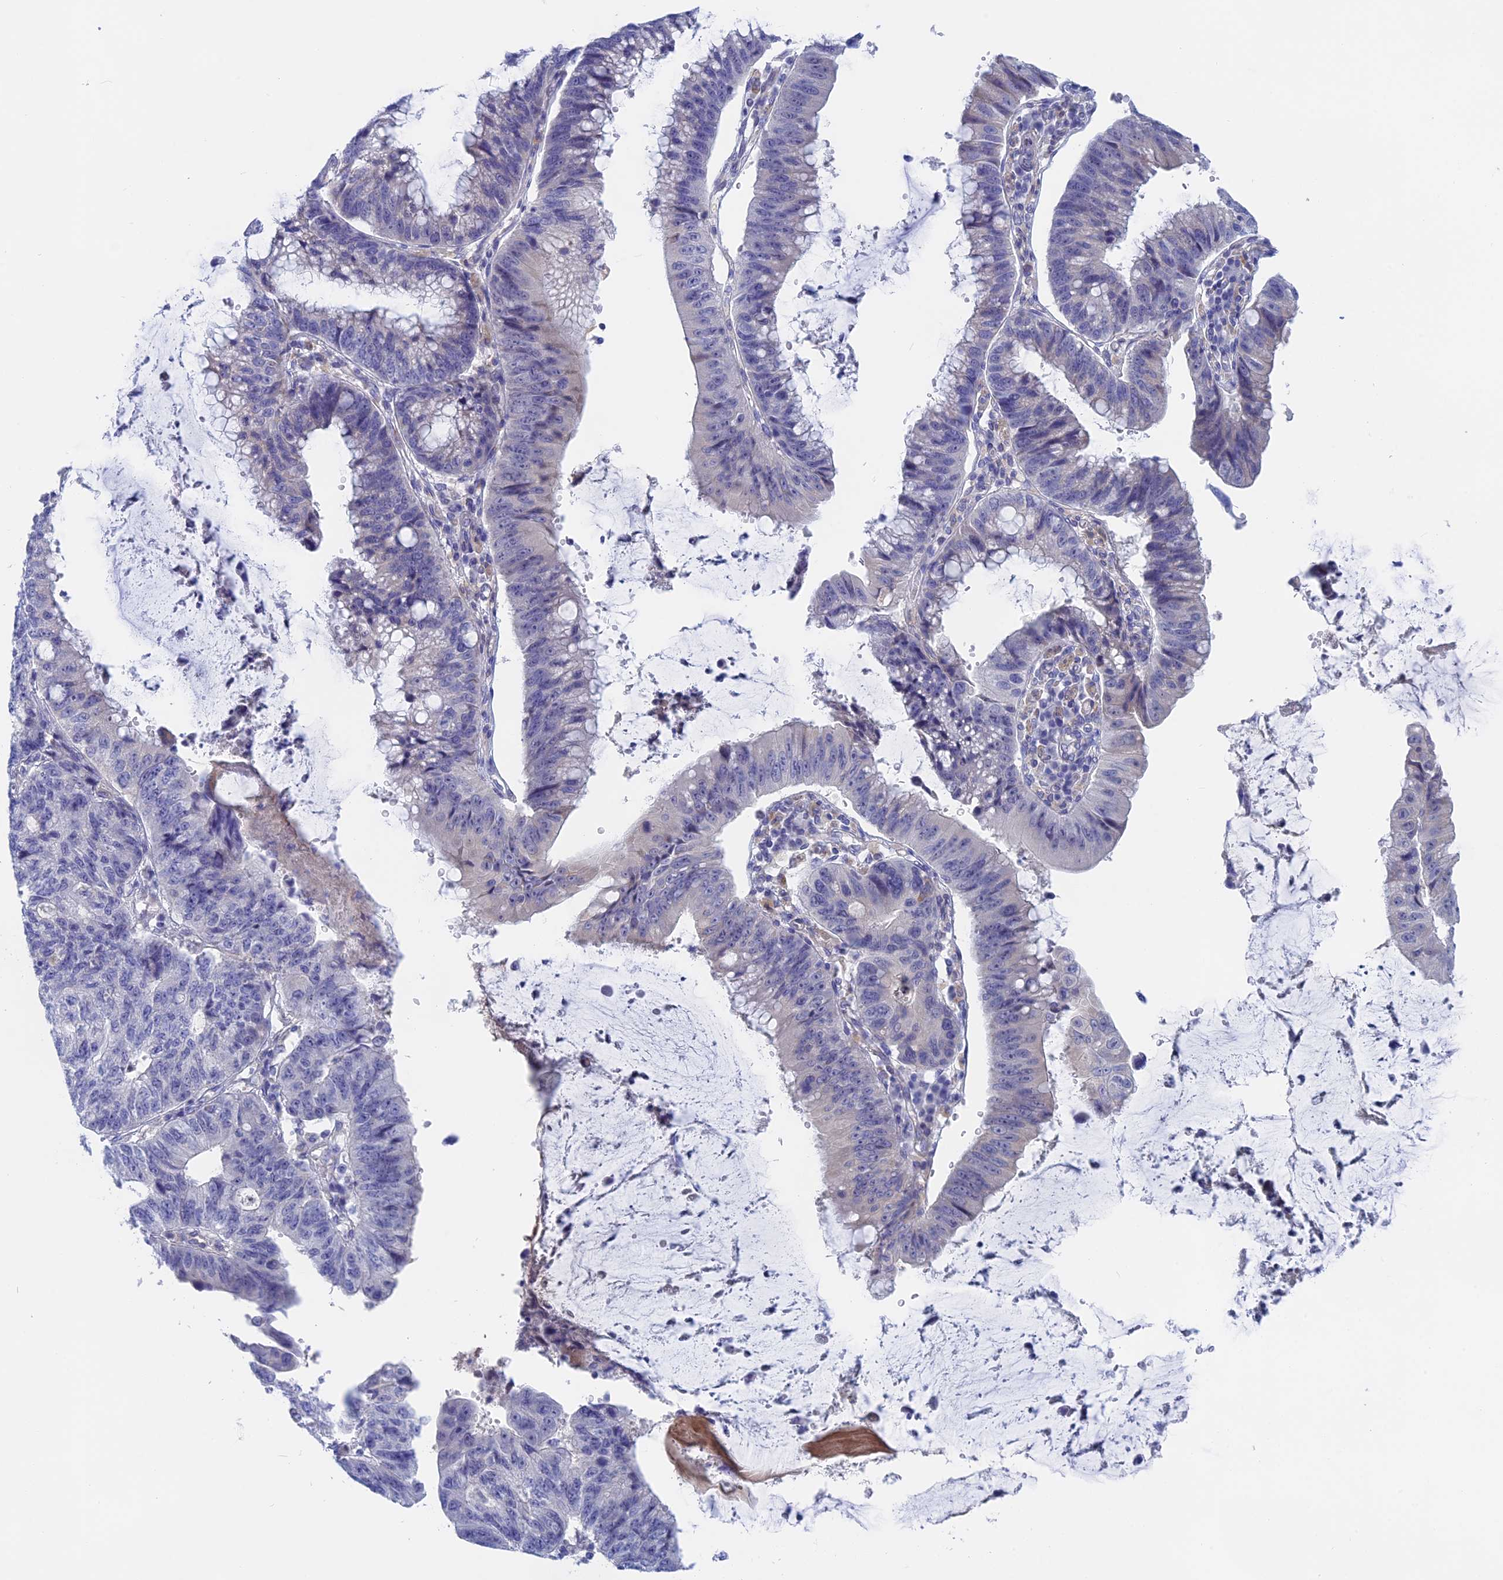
{"staining": {"intensity": "negative", "quantity": "none", "location": "none"}, "tissue": "stomach cancer", "cell_type": "Tumor cells", "image_type": "cancer", "snomed": [{"axis": "morphology", "description": "Adenocarcinoma, NOS"}, {"axis": "topography", "description": "Stomach"}], "caption": "This is an IHC micrograph of stomach cancer (adenocarcinoma). There is no staining in tumor cells.", "gene": "GLB1L", "patient": {"sex": "male", "age": 59}}